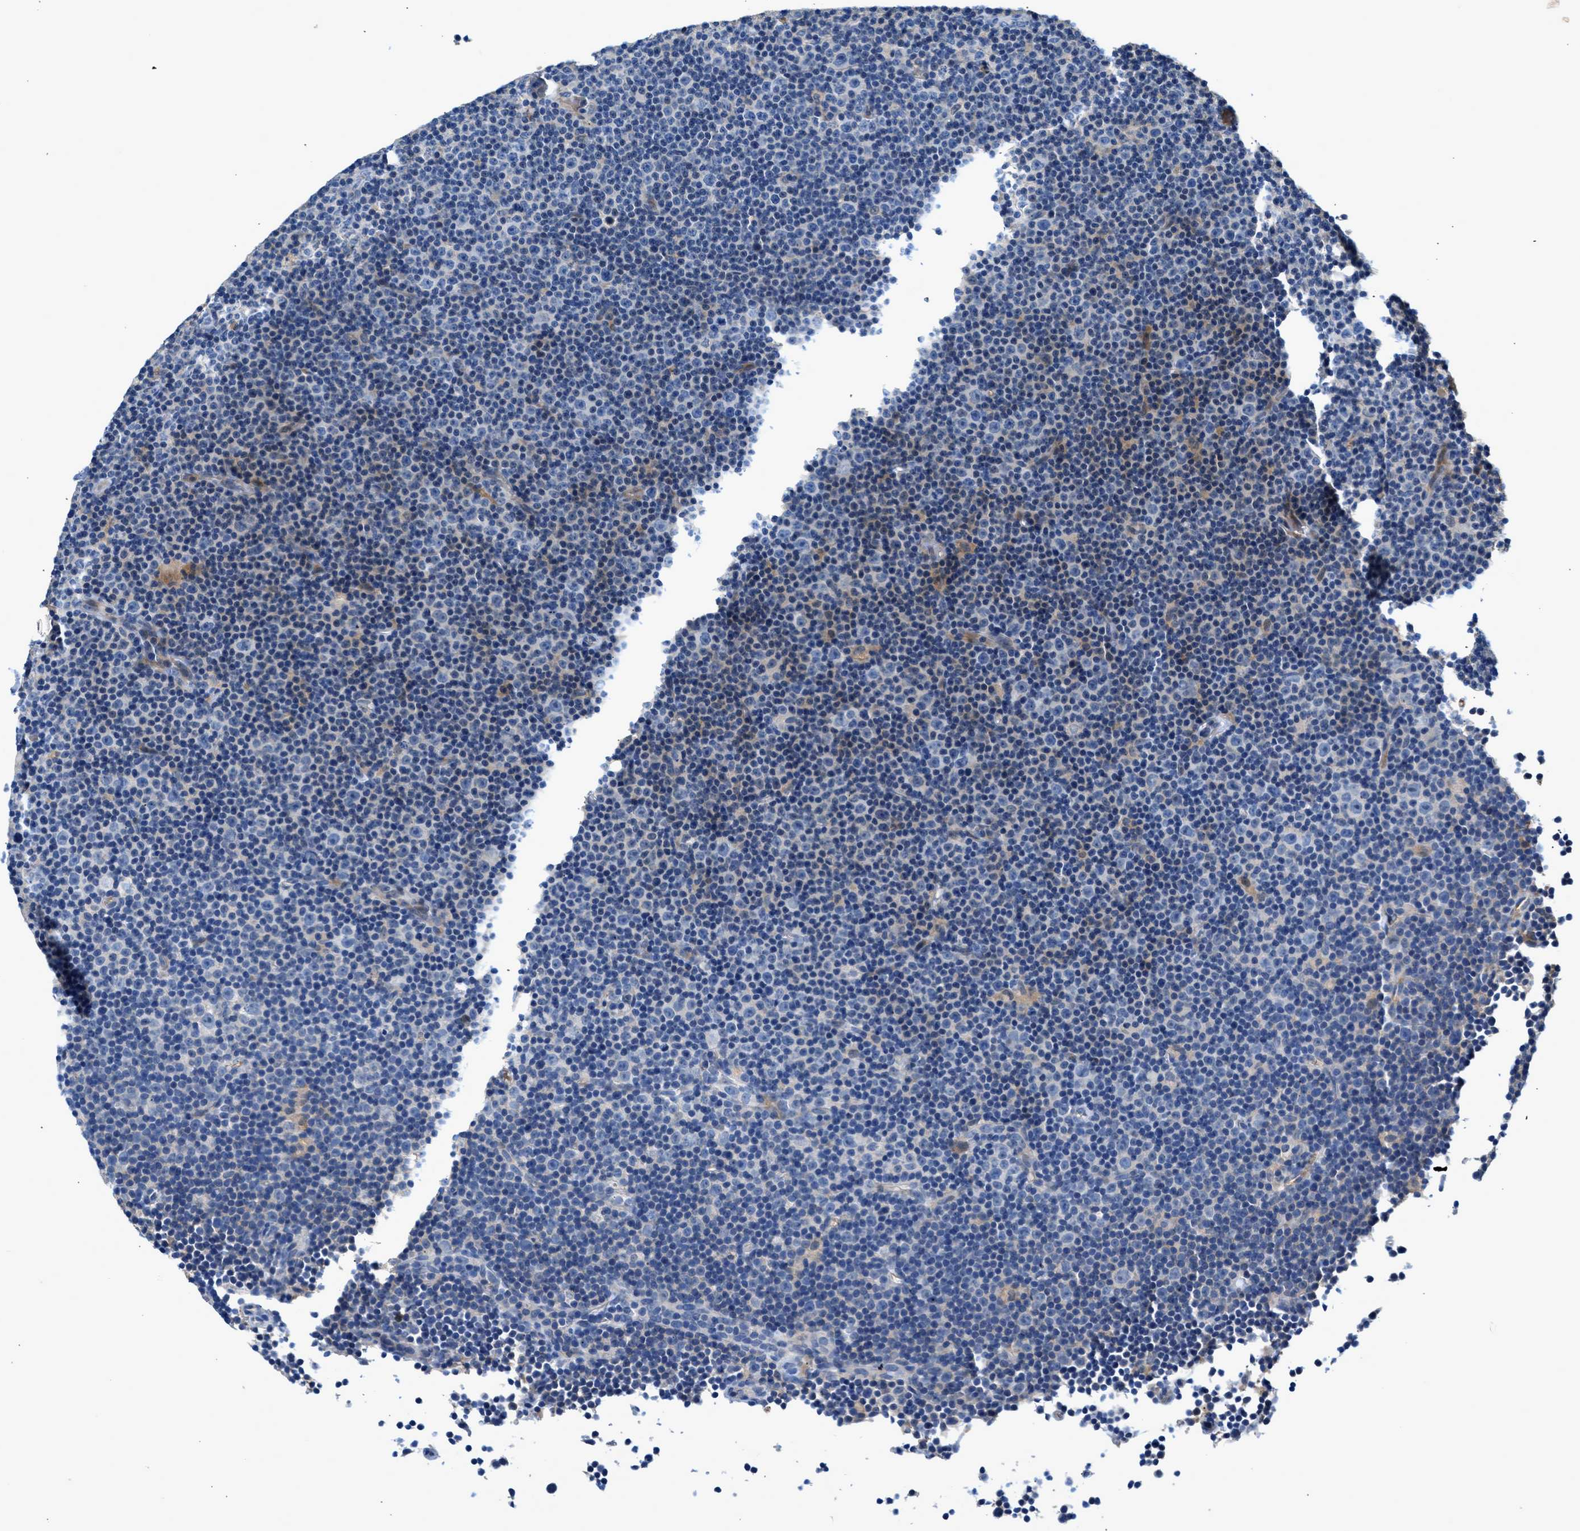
{"staining": {"intensity": "negative", "quantity": "none", "location": "none"}, "tissue": "lymphoma", "cell_type": "Tumor cells", "image_type": "cancer", "snomed": [{"axis": "morphology", "description": "Malignant lymphoma, non-Hodgkin's type, Low grade"}, {"axis": "topography", "description": "Lymph node"}], "caption": "Protein analysis of lymphoma shows no significant staining in tumor cells. (DAB IHC visualized using brightfield microscopy, high magnification).", "gene": "RWDD2B", "patient": {"sex": "female", "age": 67}}